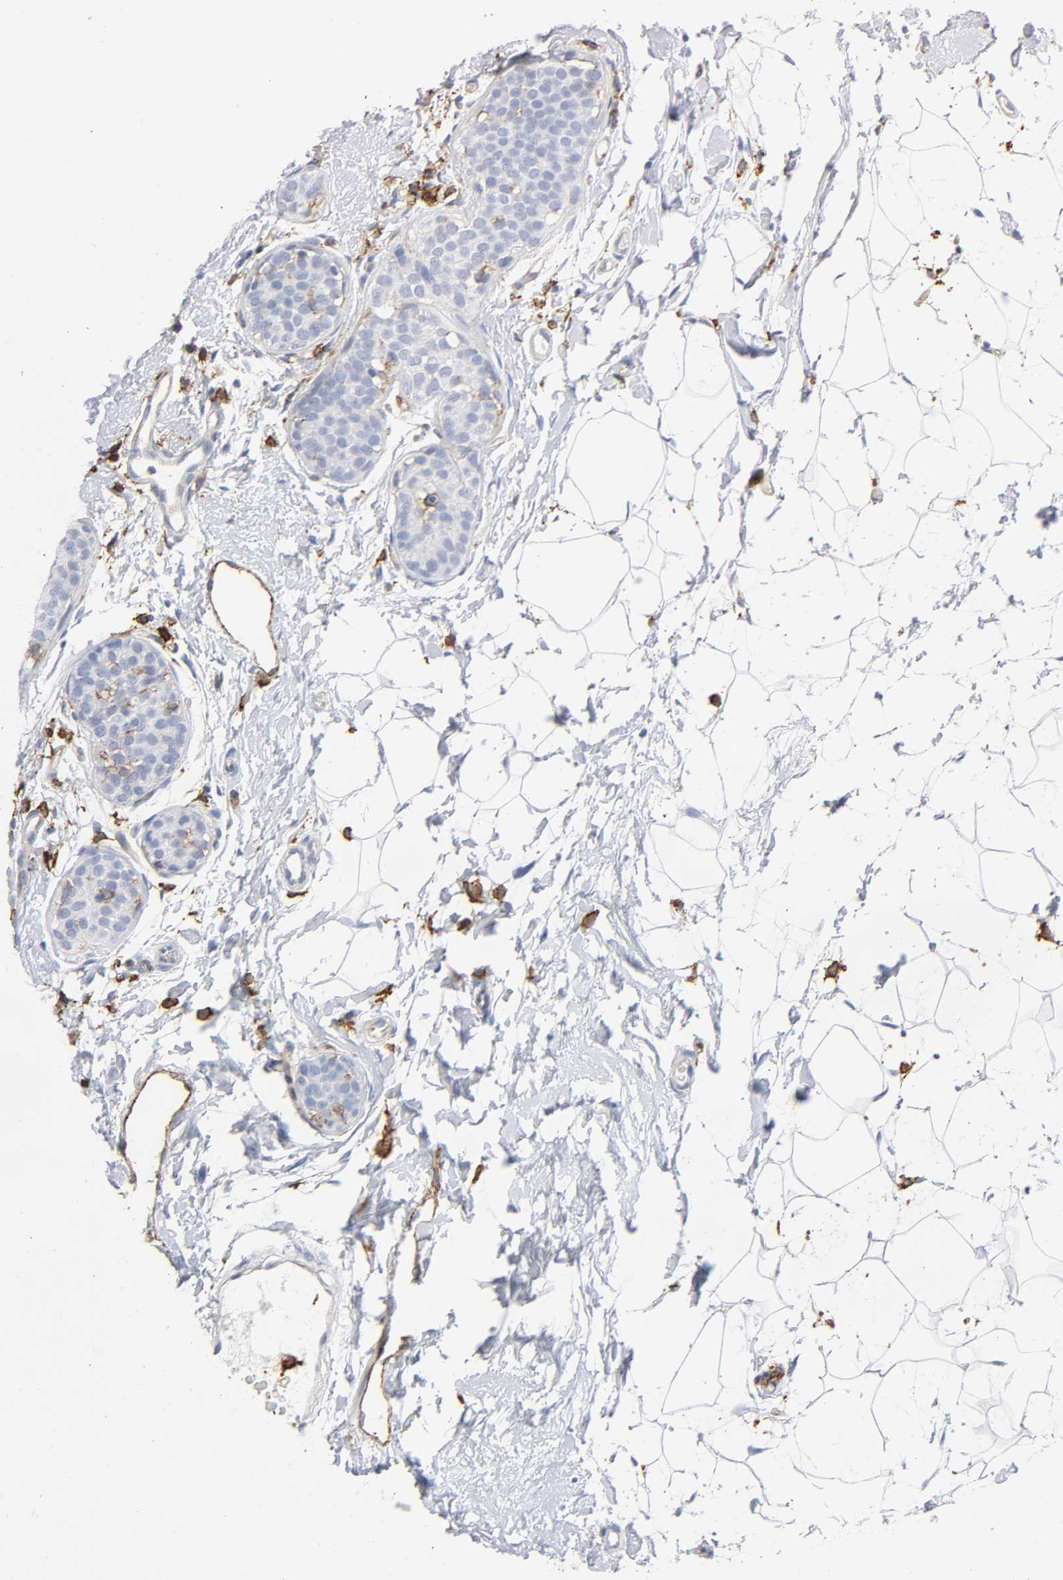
{"staining": {"intensity": "negative", "quantity": "none", "location": "none"}, "tissue": "breast cancer", "cell_type": "Tumor cells", "image_type": "cancer", "snomed": [{"axis": "morphology", "description": "Lobular carcinoma, in situ"}, {"axis": "morphology", "description": "Lobular carcinoma"}, {"axis": "topography", "description": "Breast"}], "caption": "This is an immunohistochemistry micrograph of human breast lobular carcinoma. There is no staining in tumor cells.", "gene": "LYN", "patient": {"sex": "female", "age": 41}}